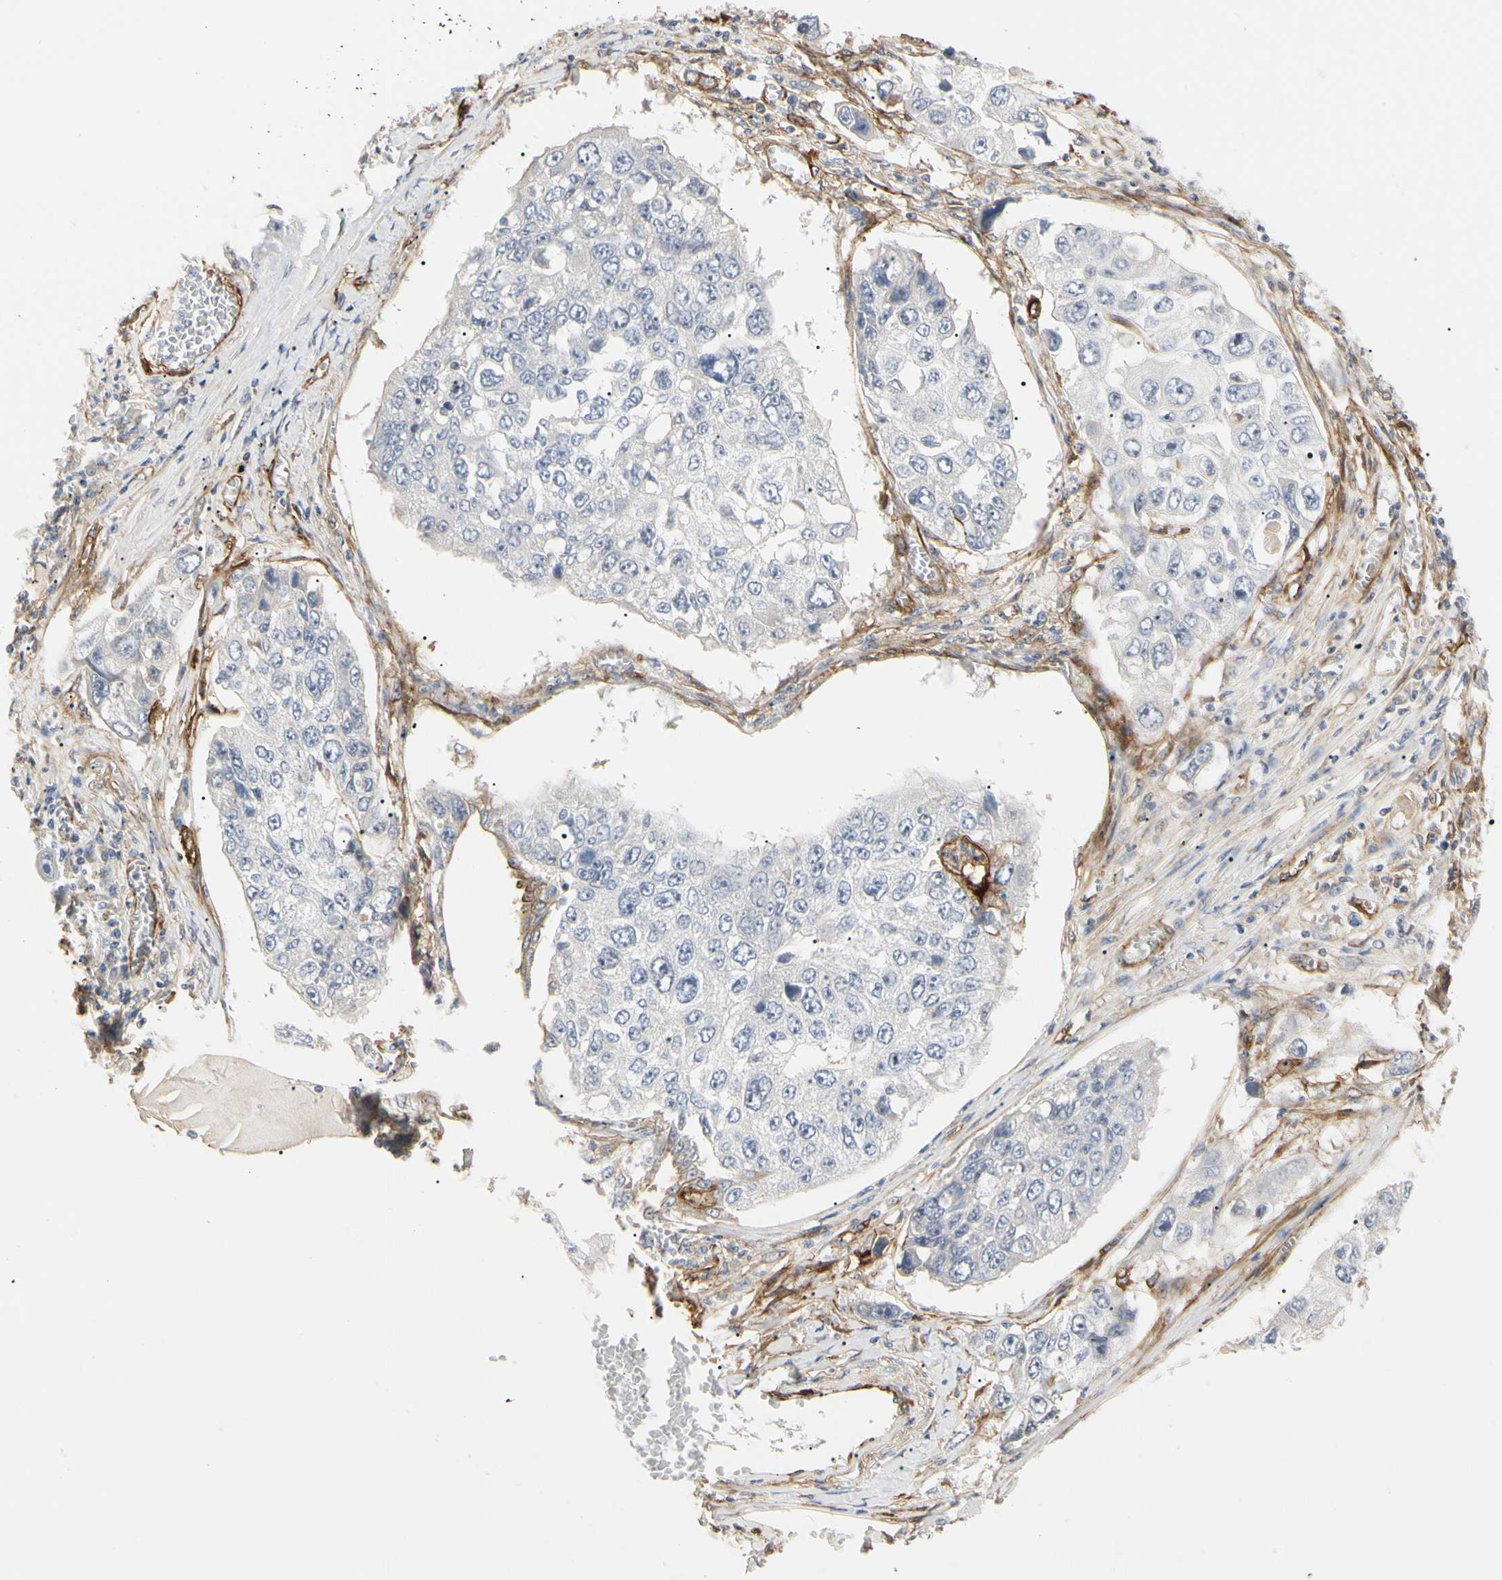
{"staining": {"intensity": "negative", "quantity": "none", "location": "none"}, "tissue": "lung cancer", "cell_type": "Tumor cells", "image_type": "cancer", "snomed": [{"axis": "morphology", "description": "Squamous cell carcinoma, NOS"}, {"axis": "topography", "description": "Lung"}], "caption": "This is a image of IHC staining of squamous cell carcinoma (lung), which shows no expression in tumor cells.", "gene": "GGT5", "patient": {"sex": "male", "age": 71}}